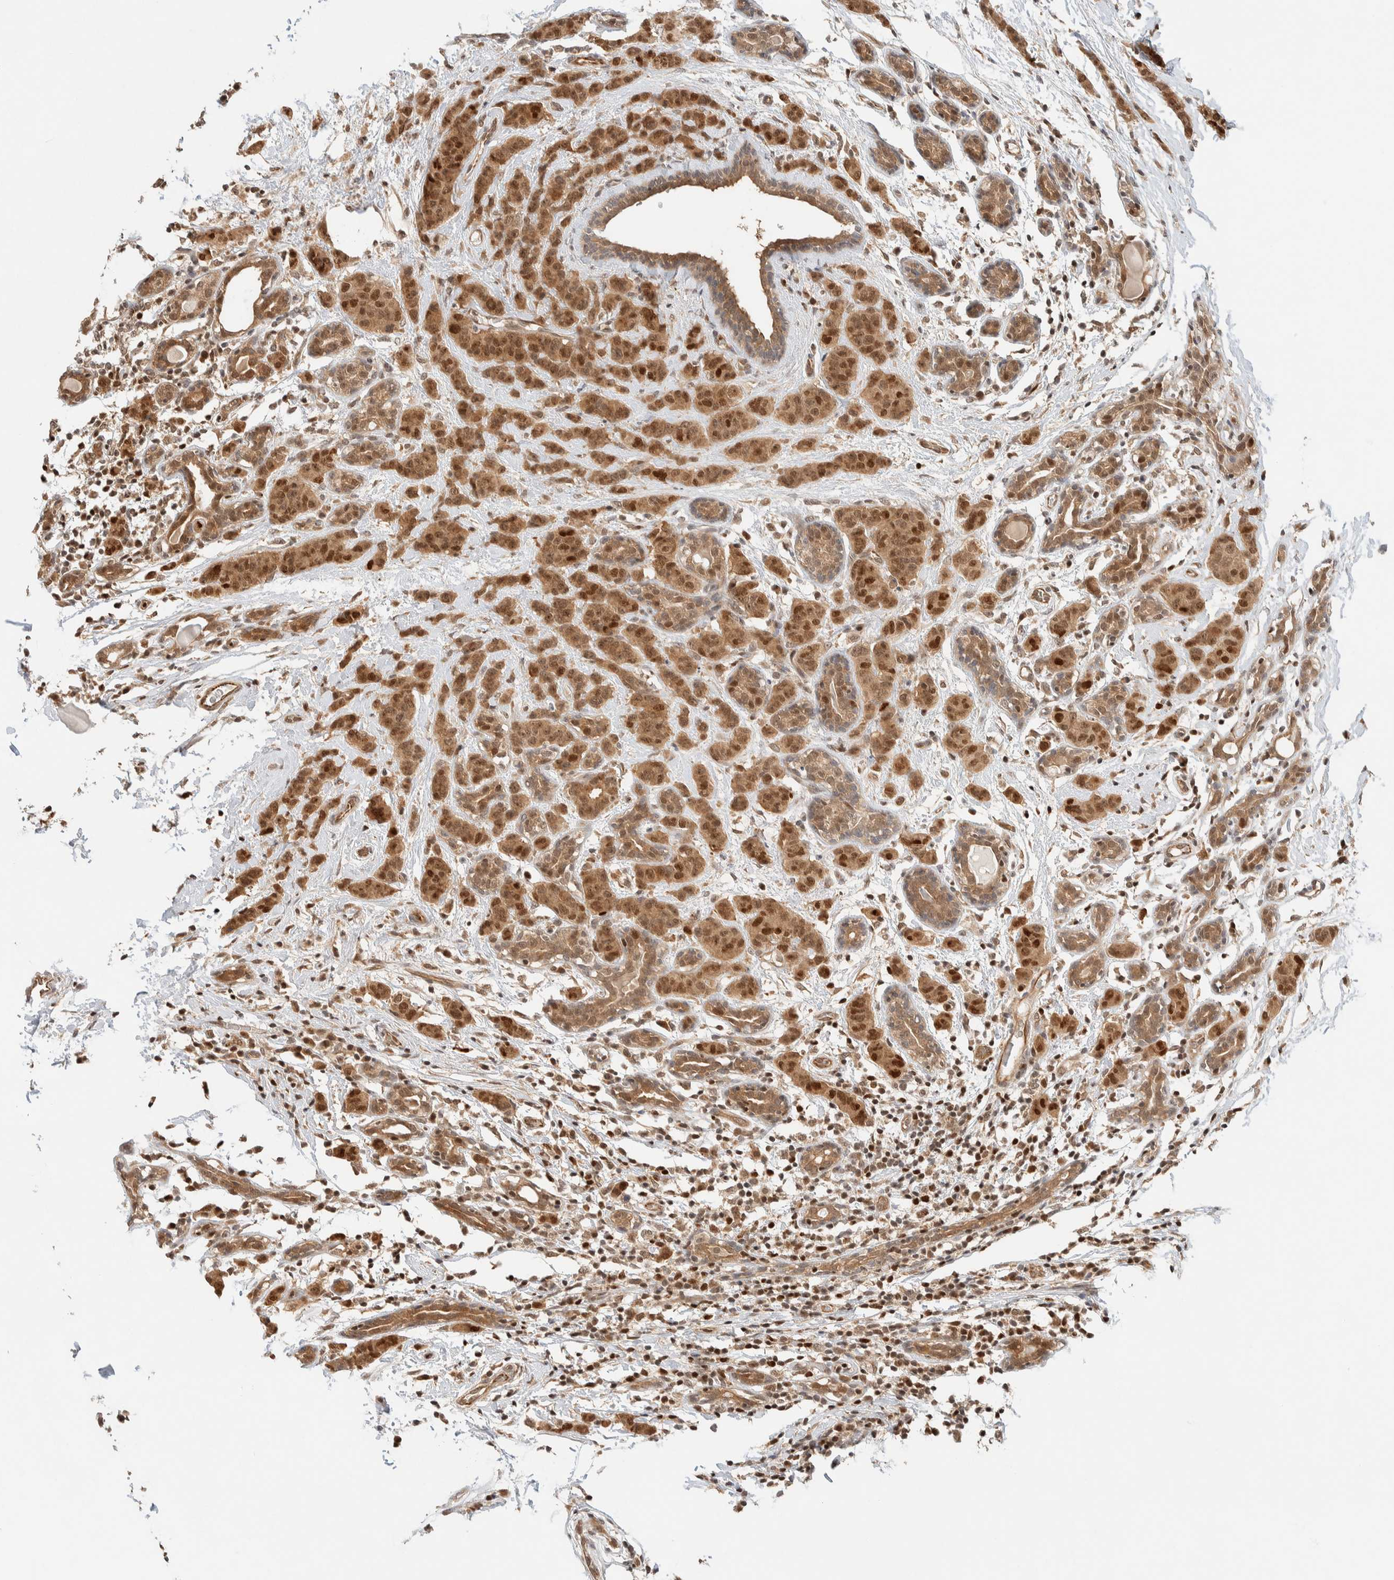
{"staining": {"intensity": "moderate", "quantity": ">75%", "location": "cytoplasmic/membranous,nuclear"}, "tissue": "breast cancer", "cell_type": "Tumor cells", "image_type": "cancer", "snomed": [{"axis": "morphology", "description": "Normal tissue, NOS"}, {"axis": "morphology", "description": "Duct carcinoma"}, {"axis": "topography", "description": "Breast"}], "caption": "Intraductal carcinoma (breast) stained with a brown dye displays moderate cytoplasmic/membranous and nuclear positive staining in about >75% of tumor cells.", "gene": "C8orf76", "patient": {"sex": "female", "age": 40}}